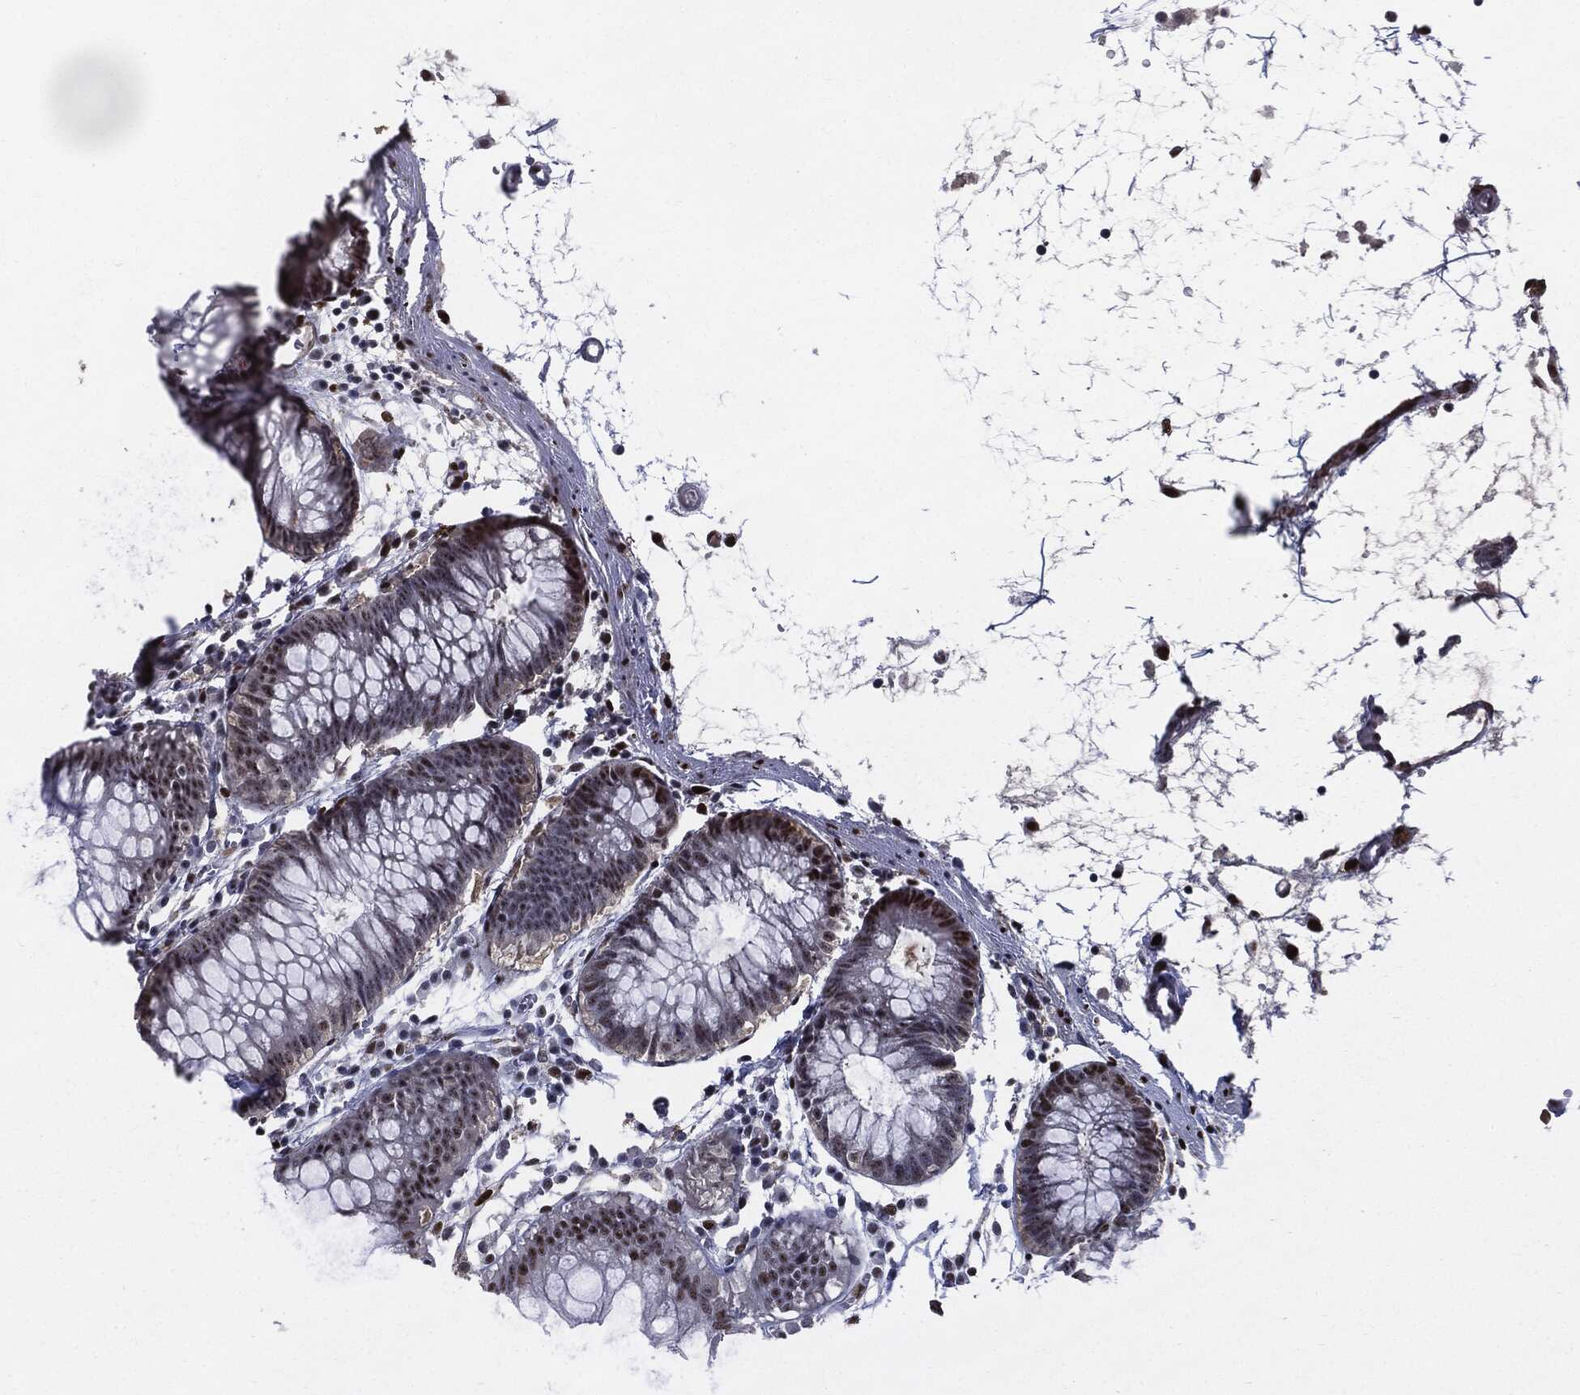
{"staining": {"intensity": "strong", "quantity": ">75%", "location": "nuclear"}, "tissue": "colon", "cell_type": "Endothelial cells", "image_type": "normal", "snomed": [{"axis": "morphology", "description": "Normal tissue, NOS"}, {"axis": "morphology", "description": "Adenocarcinoma, NOS"}, {"axis": "topography", "description": "Colon"}], "caption": "Brown immunohistochemical staining in unremarkable human colon displays strong nuclear expression in approximately >75% of endothelial cells.", "gene": "JUN", "patient": {"sex": "male", "age": 65}}